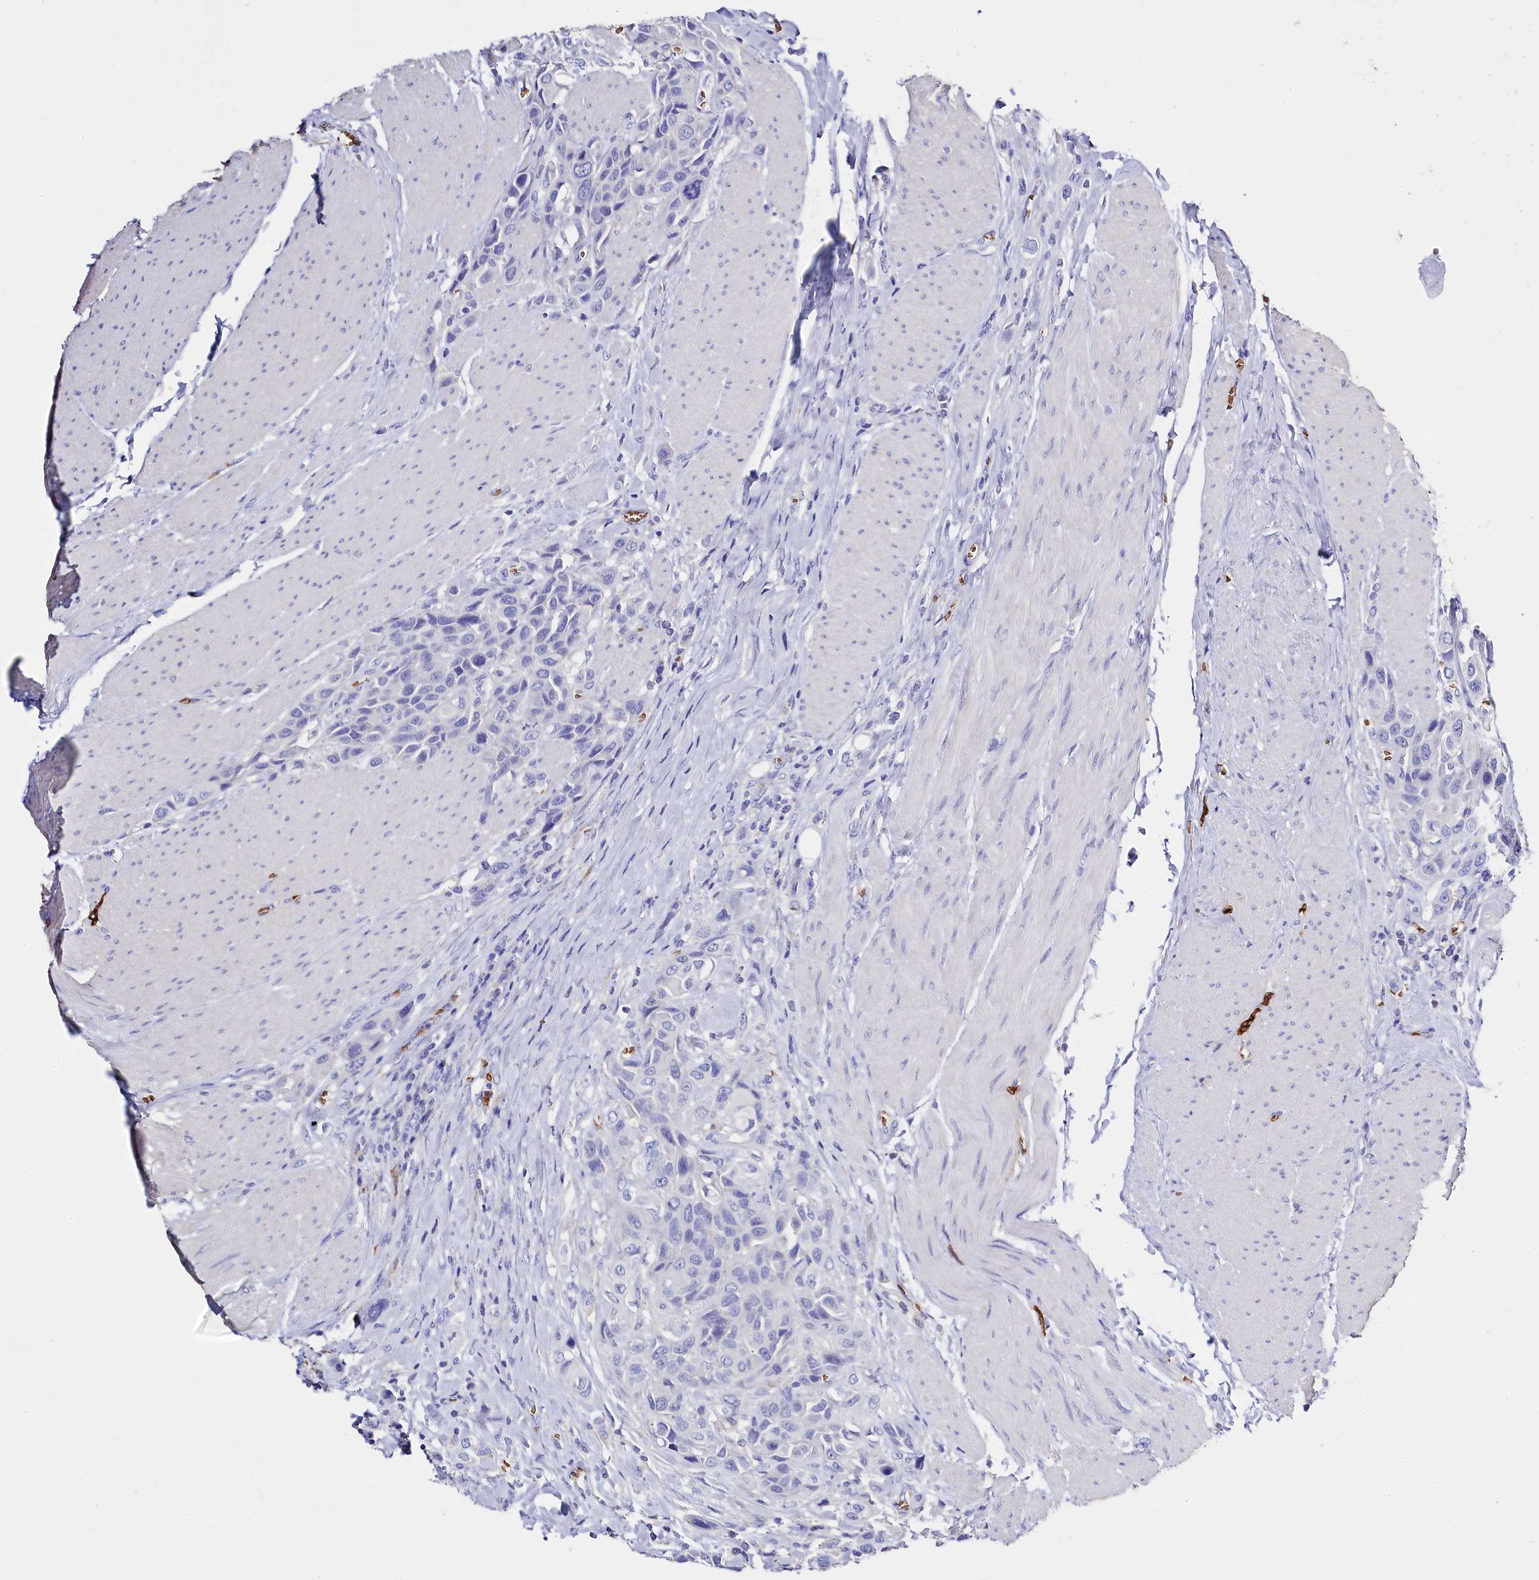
{"staining": {"intensity": "negative", "quantity": "none", "location": "none"}, "tissue": "urothelial cancer", "cell_type": "Tumor cells", "image_type": "cancer", "snomed": [{"axis": "morphology", "description": "Urothelial carcinoma, High grade"}, {"axis": "topography", "description": "Urinary bladder"}], "caption": "Immunohistochemical staining of urothelial cancer shows no significant staining in tumor cells.", "gene": "RPUSD3", "patient": {"sex": "male", "age": 50}}